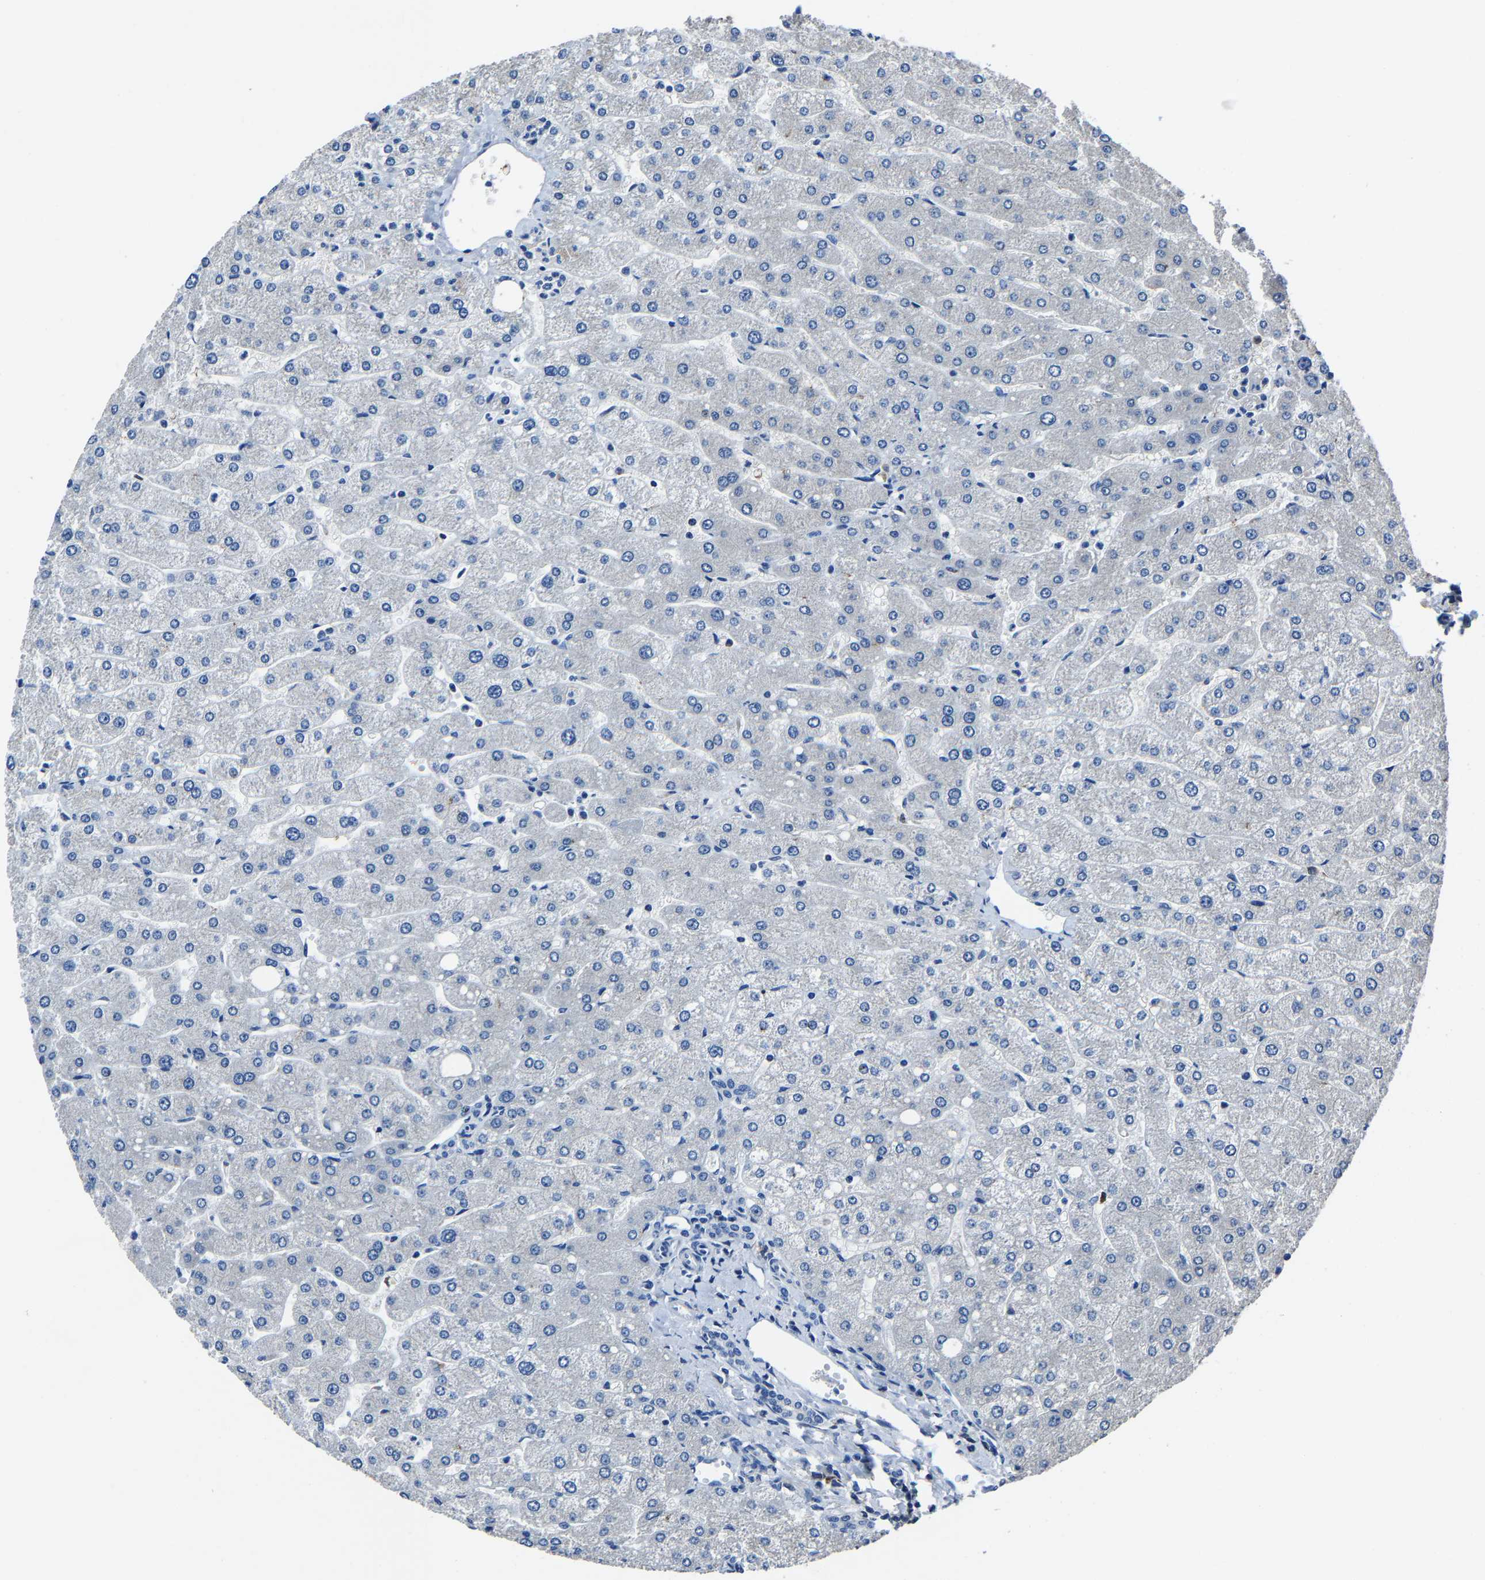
{"staining": {"intensity": "negative", "quantity": "none", "location": "none"}, "tissue": "liver", "cell_type": "Cholangiocytes", "image_type": "normal", "snomed": [{"axis": "morphology", "description": "Normal tissue, NOS"}, {"axis": "topography", "description": "Liver"}], "caption": "Immunohistochemistry of normal human liver demonstrates no positivity in cholangiocytes.", "gene": "STRBP", "patient": {"sex": "male", "age": 55}}